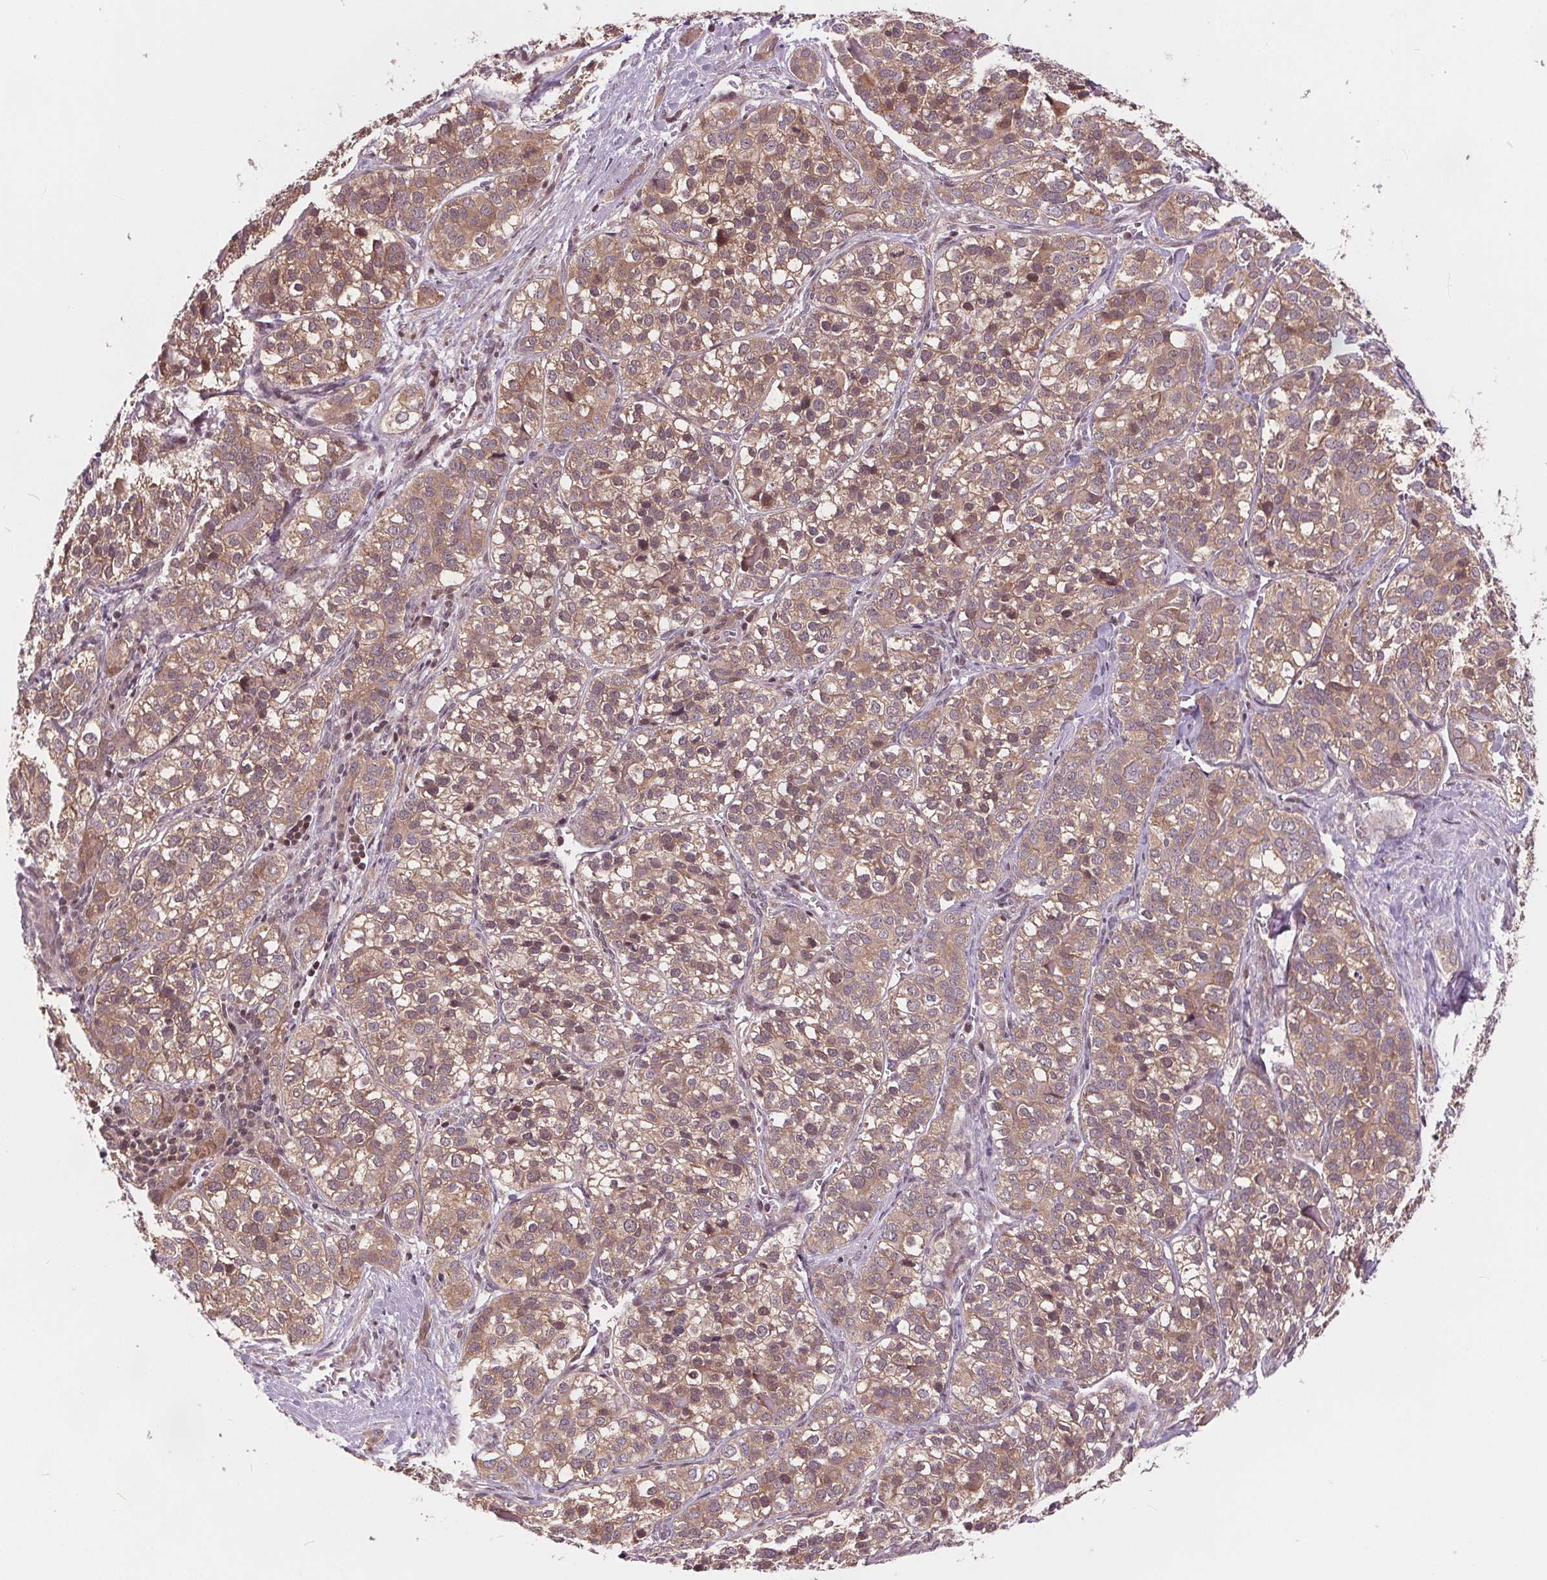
{"staining": {"intensity": "moderate", "quantity": ">75%", "location": "cytoplasmic/membranous,nuclear"}, "tissue": "liver cancer", "cell_type": "Tumor cells", "image_type": "cancer", "snomed": [{"axis": "morphology", "description": "Cholangiocarcinoma"}, {"axis": "topography", "description": "Liver"}], "caption": "A medium amount of moderate cytoplasmic/membranous and nuclear positivity is seen in about >75% of tumor cells in cholangiocarcinoma (liver) tissue.", "gene": "HIF1AN", "patient": {"sex": "male", "age": 56}}